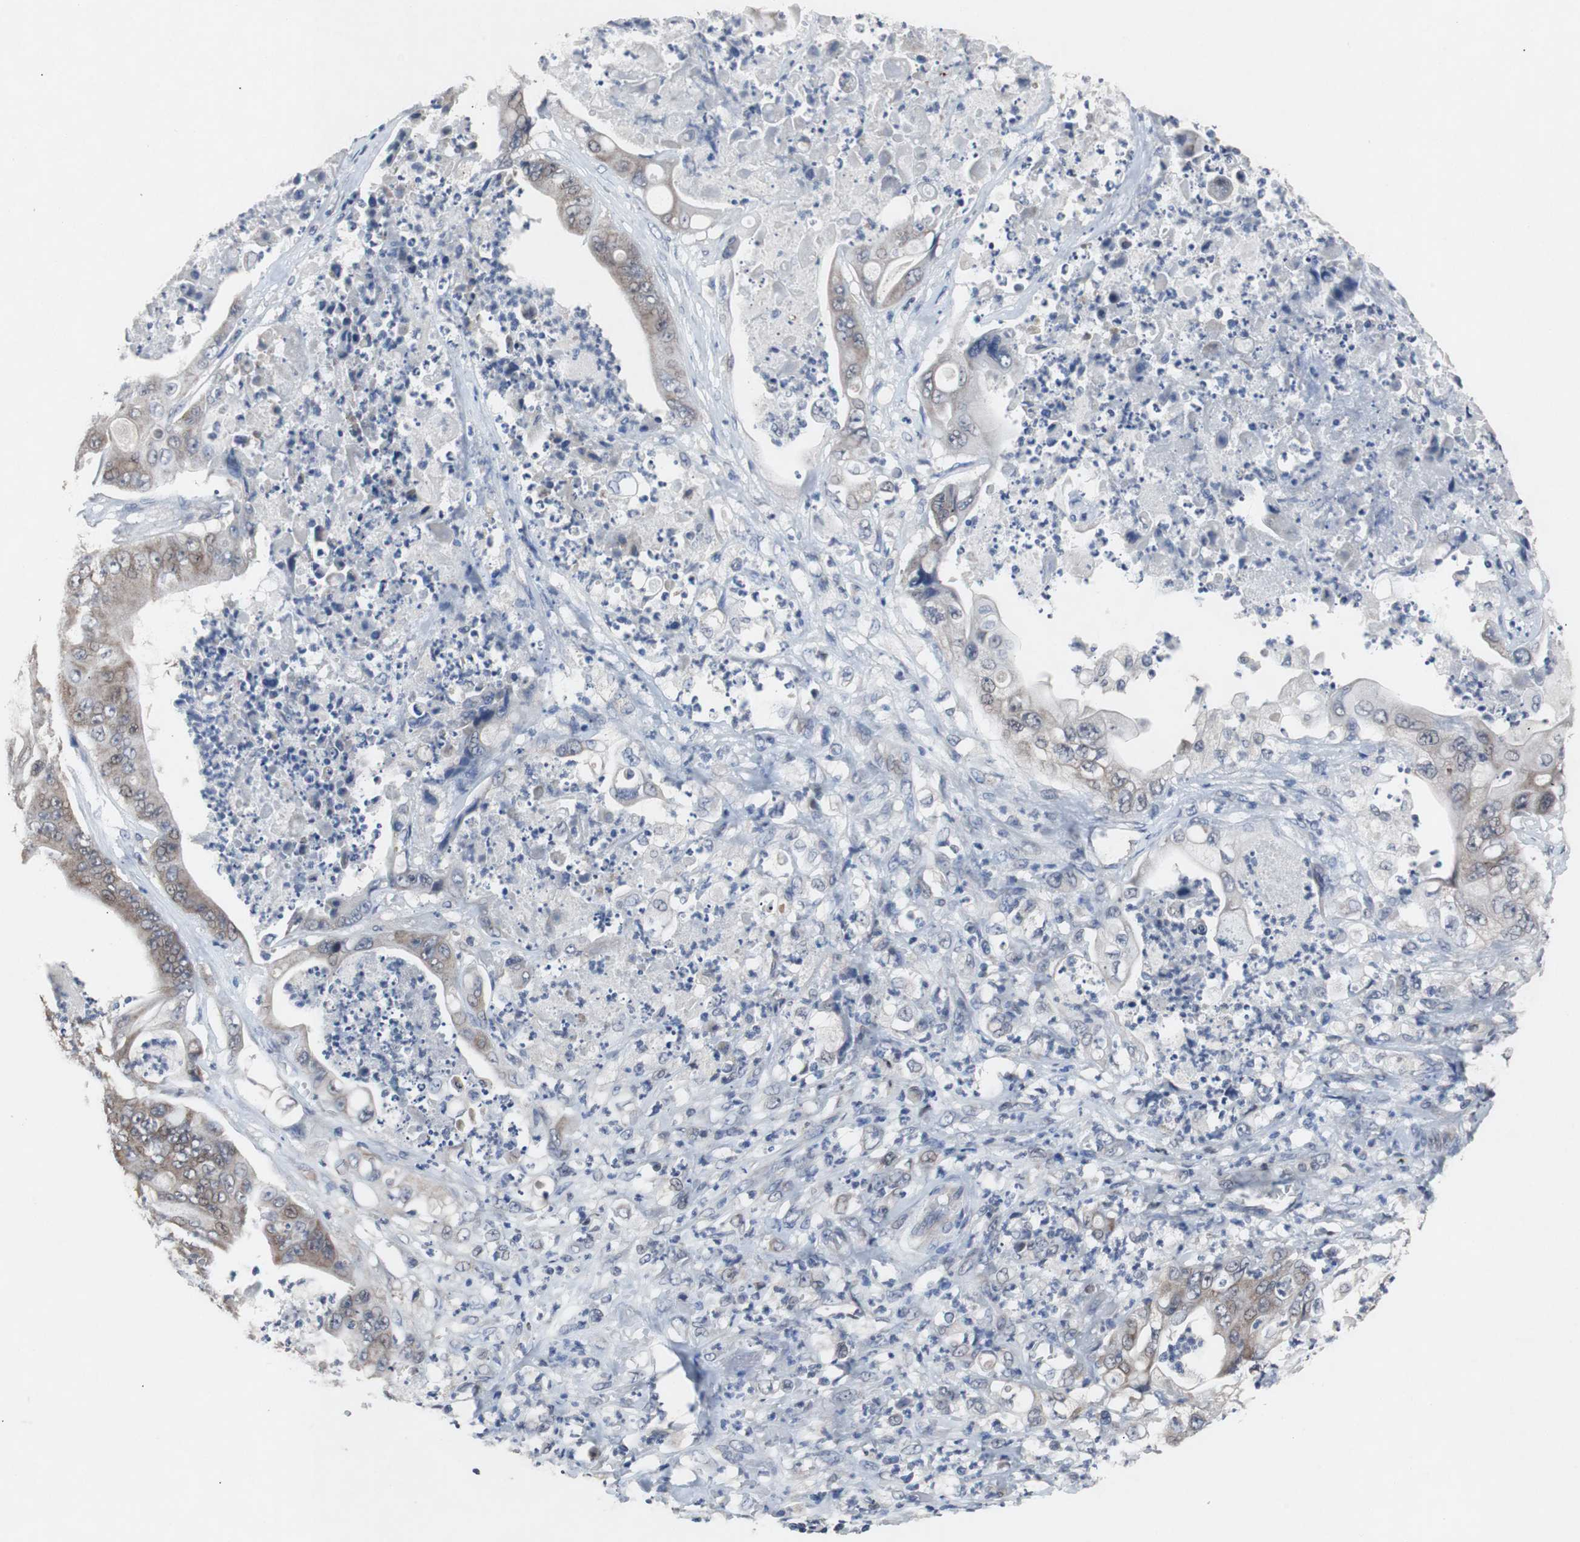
{"staining": {"intensity": "moderate", "quantity": ">75%", "location": "cytoplasmic/membranous"}, "tissue": "stomach cancer", "cell_type": "Tumor cells", "image_type": "cancer", "snomed": [{"axis": "morphology", "description": "Adenocarcinoma, NOS"}, {"axis": "topography", "description": "Stomach"}], "caption": "Stomach cancer (adenocarcinoma) tissue demonstrates moderate cytoplasmic/membranous staining in approximately >75% of tumor cells (Stains: DAB in brown, nuclei in blue, Microscopy: brightfield microscopy at high magnification).", "gene": "RBM47", "patient": {"sex": "female", "age": 73}}